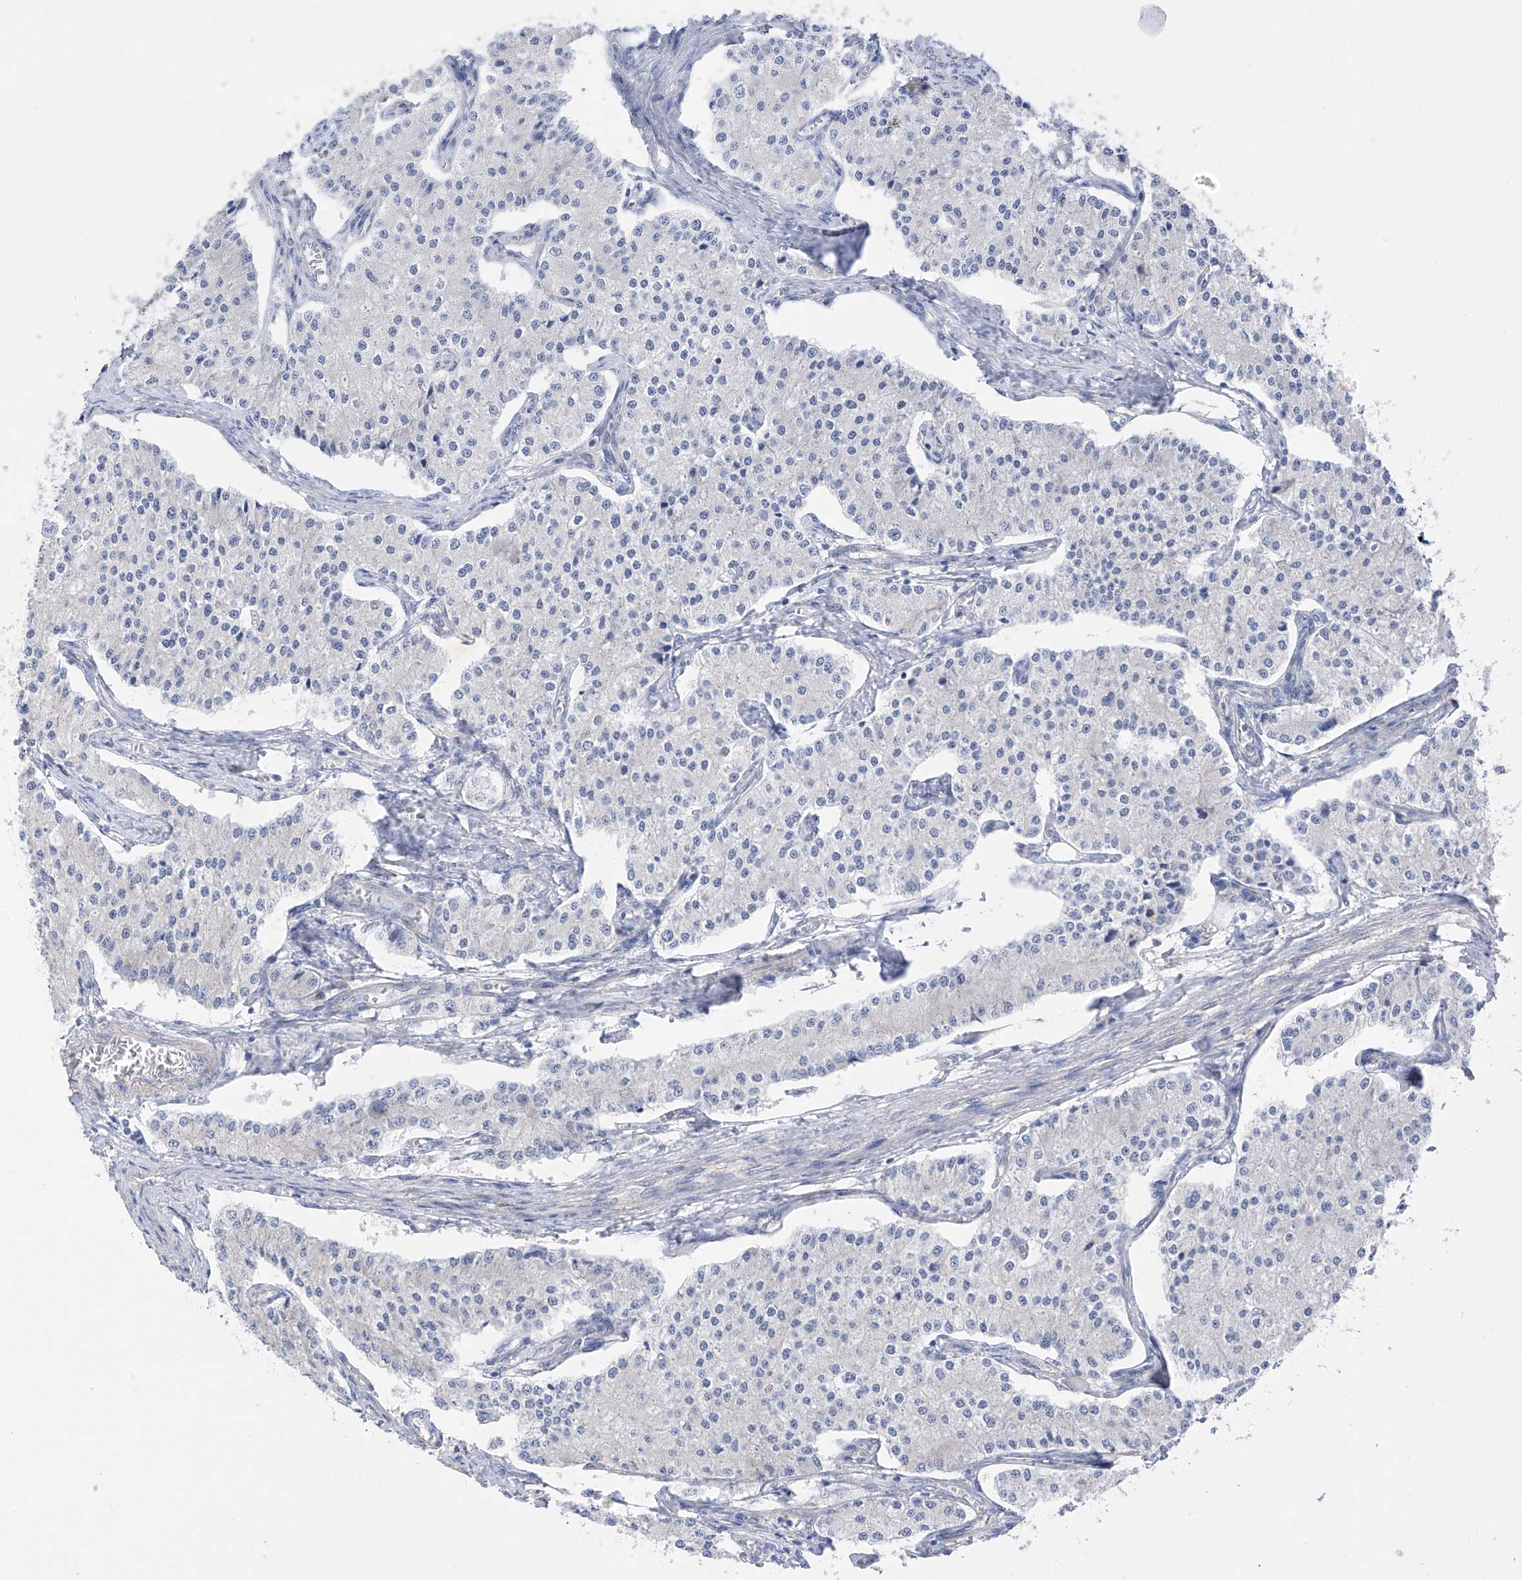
{"staining": {"intensity": "negative", "quantity": "none", "location": "none"}, "tissue": "carcinoid", "cell_type": "Tumor cells", "image_type": "cancer", "snomed": [{"axis": "morphology", "description": "Carcinoid, malignant, NOS"}, {"axis": "topography", "description": "Colon"}], "caption": "Carcinoid was stained to show a protein in brown. There is no significant positivity in tumor cells. (Brightfield microscopy of DAB (3,3'-diaminobenzidine) immunohistochemistry (IHC) at high magnification).", "gene": "REC8", "patient": {"sex": "female", "age": 52}}